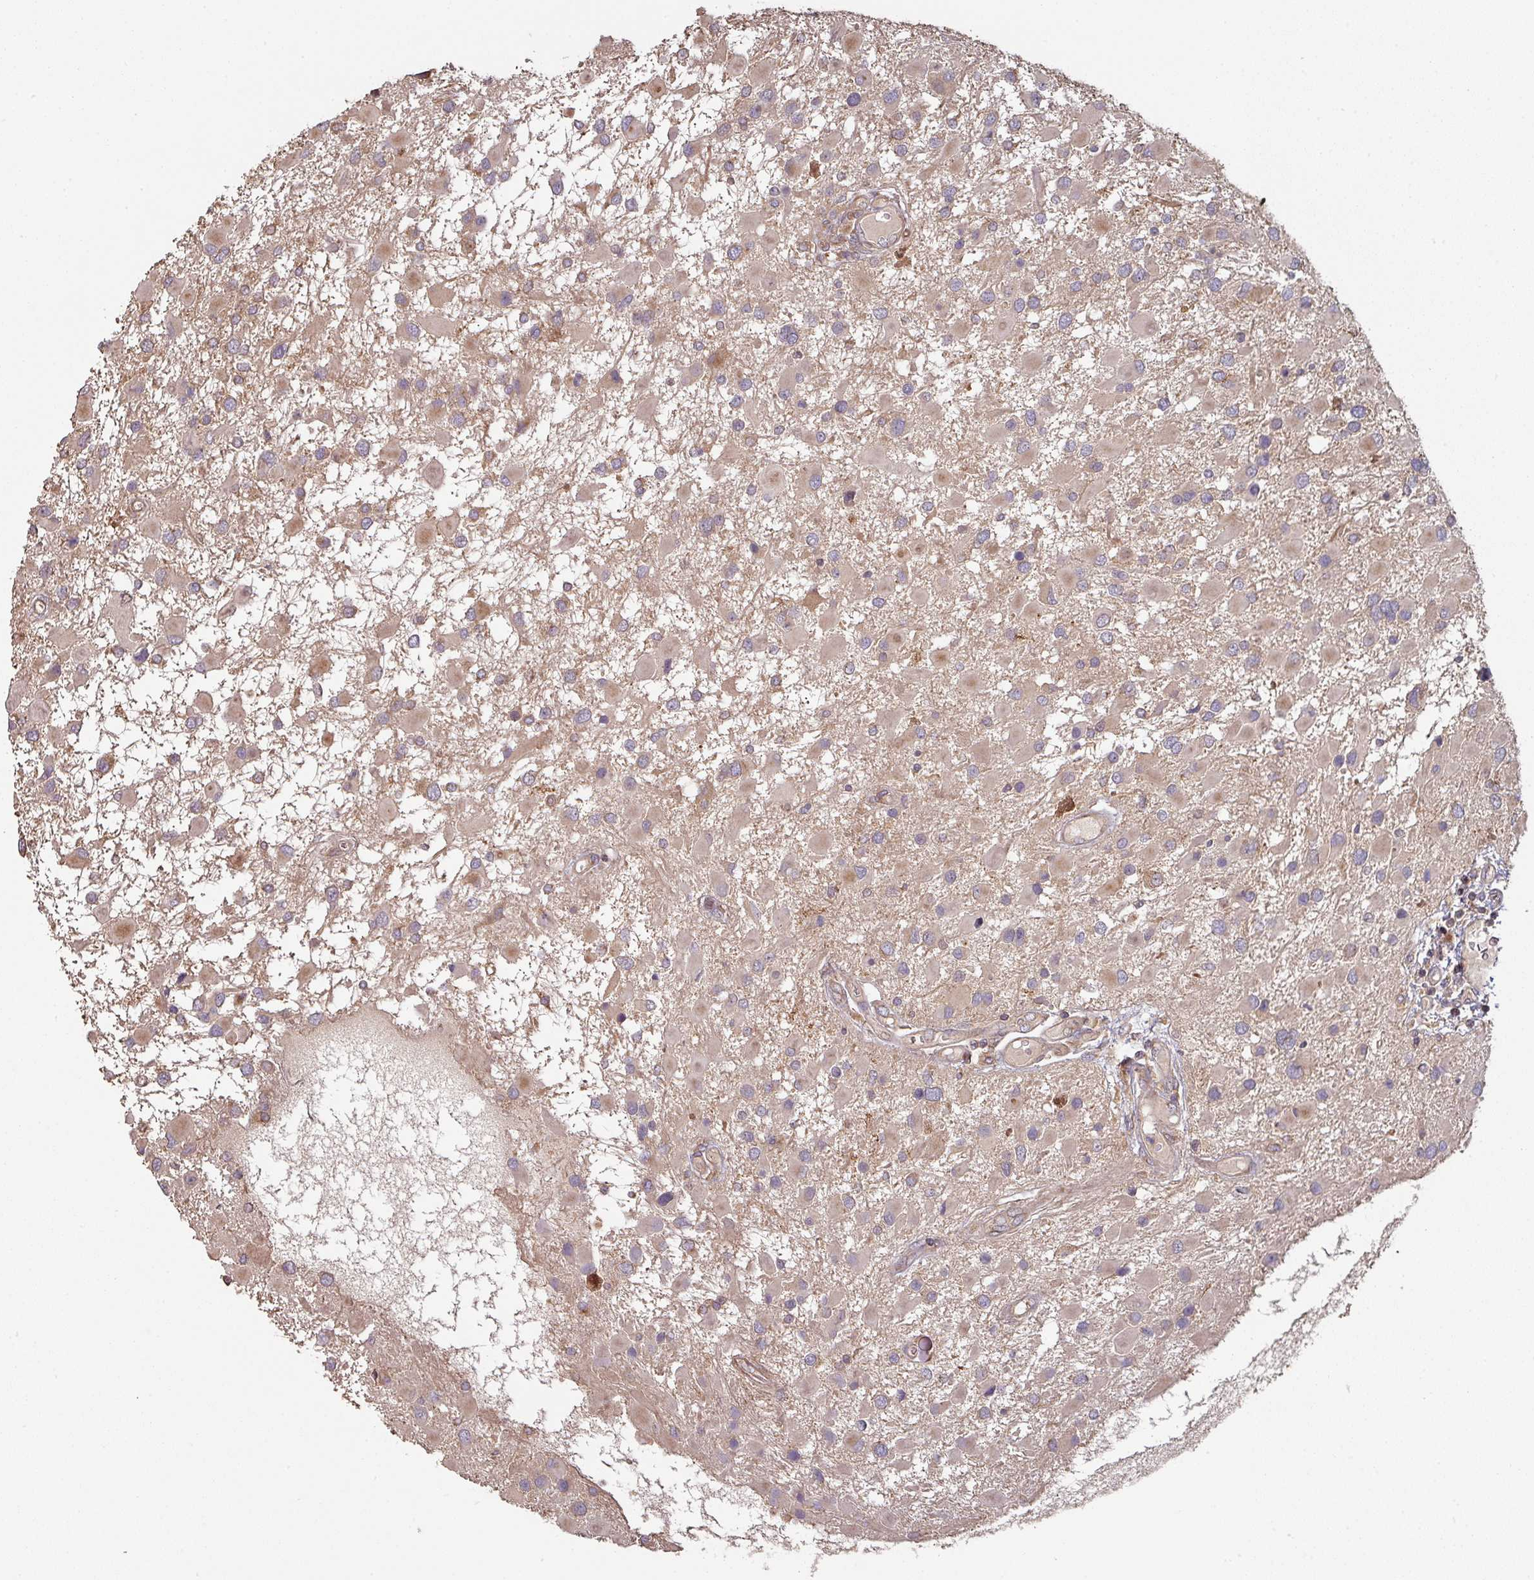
{"staining": {"intensity": "weak", "quantity": "25%-75%", "location": "cytoplasmic/membranous"}, "tissue": "glioma", "cell_type": "Tumor cells", "image_type": "cancer", "snomed": [{"axis": "morphology", "description": "Glioma, malignant, High grade"}, {"axis": "topography", "description": "Brain"}], "caption": "Tumor cells reveal low levels of weak cytoplasmic/membranous positivity in approximately 25%-75% of cells in human glioma.", "gene": "SIK1", "patient": {"sex": "male", "age": 53}}